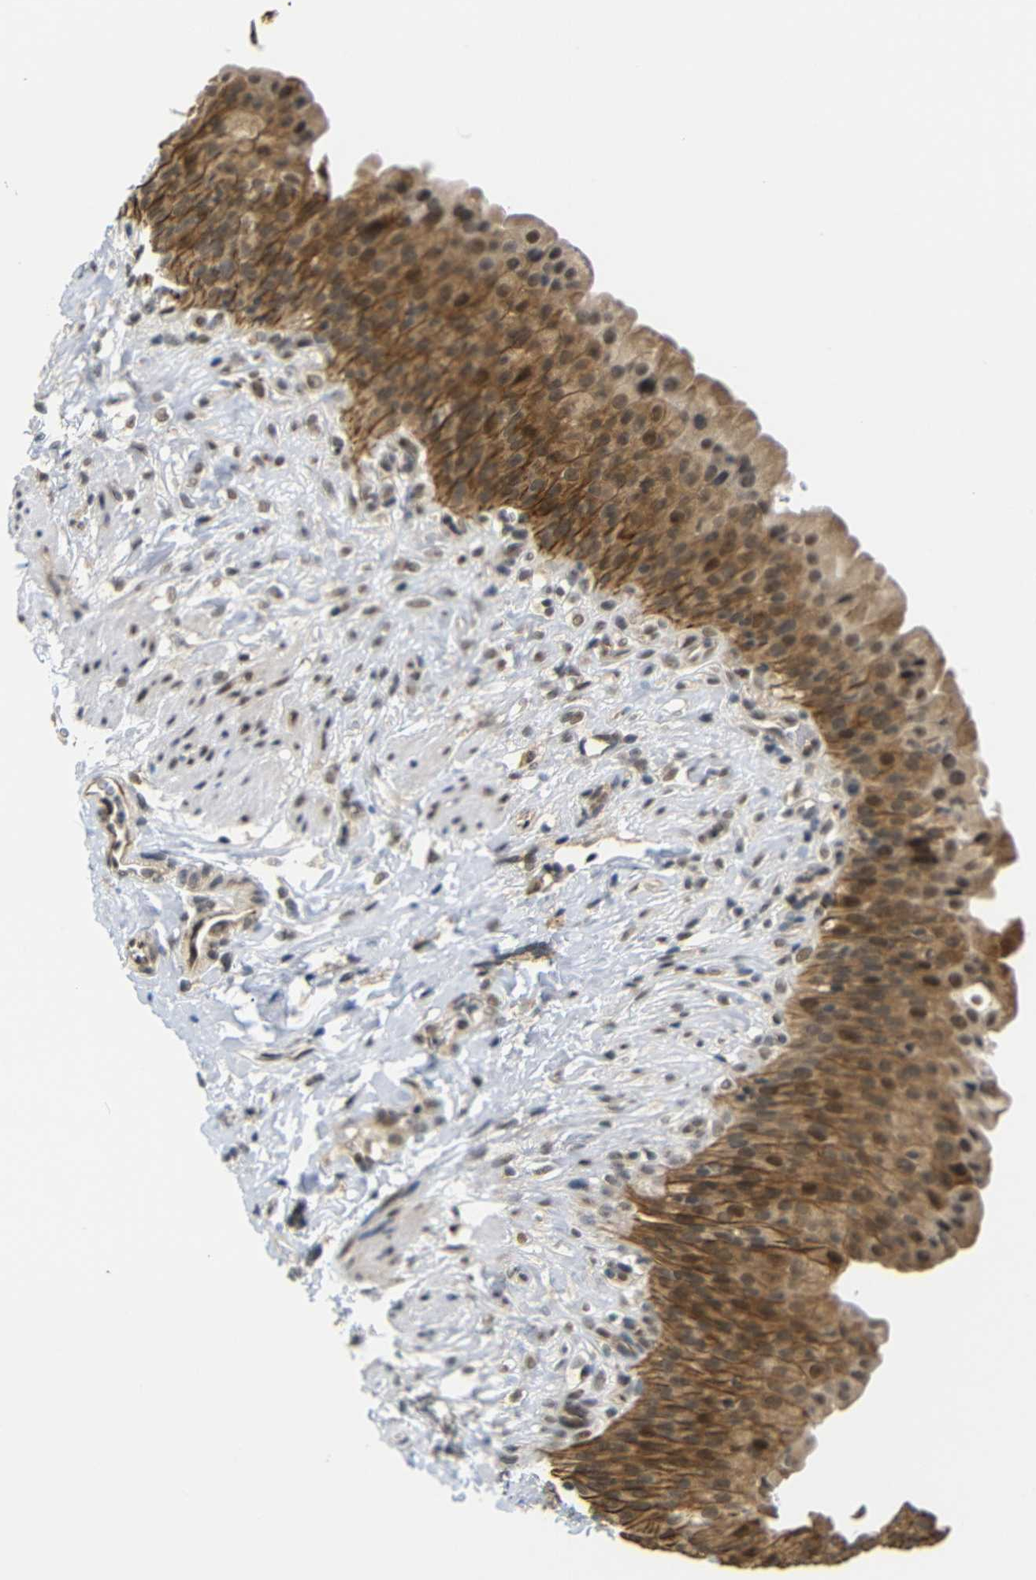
{"staining": {"intensity": "moderate", "quantity": ">75%", "location": "cytoplasmic/membranous"}, "tissue": "urinary bladder", "cell_type": "Urothelial cells", "image_type": "normal", "snomed": [{"axis": "morphology", "description": "Normal tissue, NOS"}, {"axis": "topography", "description": "Urinary bladder"}], "caption": "Moderate cytoplasmic/membranous staining is identified in approximately >75% of urothelial cells in normal urinary bladder.", "gene": "GJA5", "patient": {"sex": "female", "age": 79}}